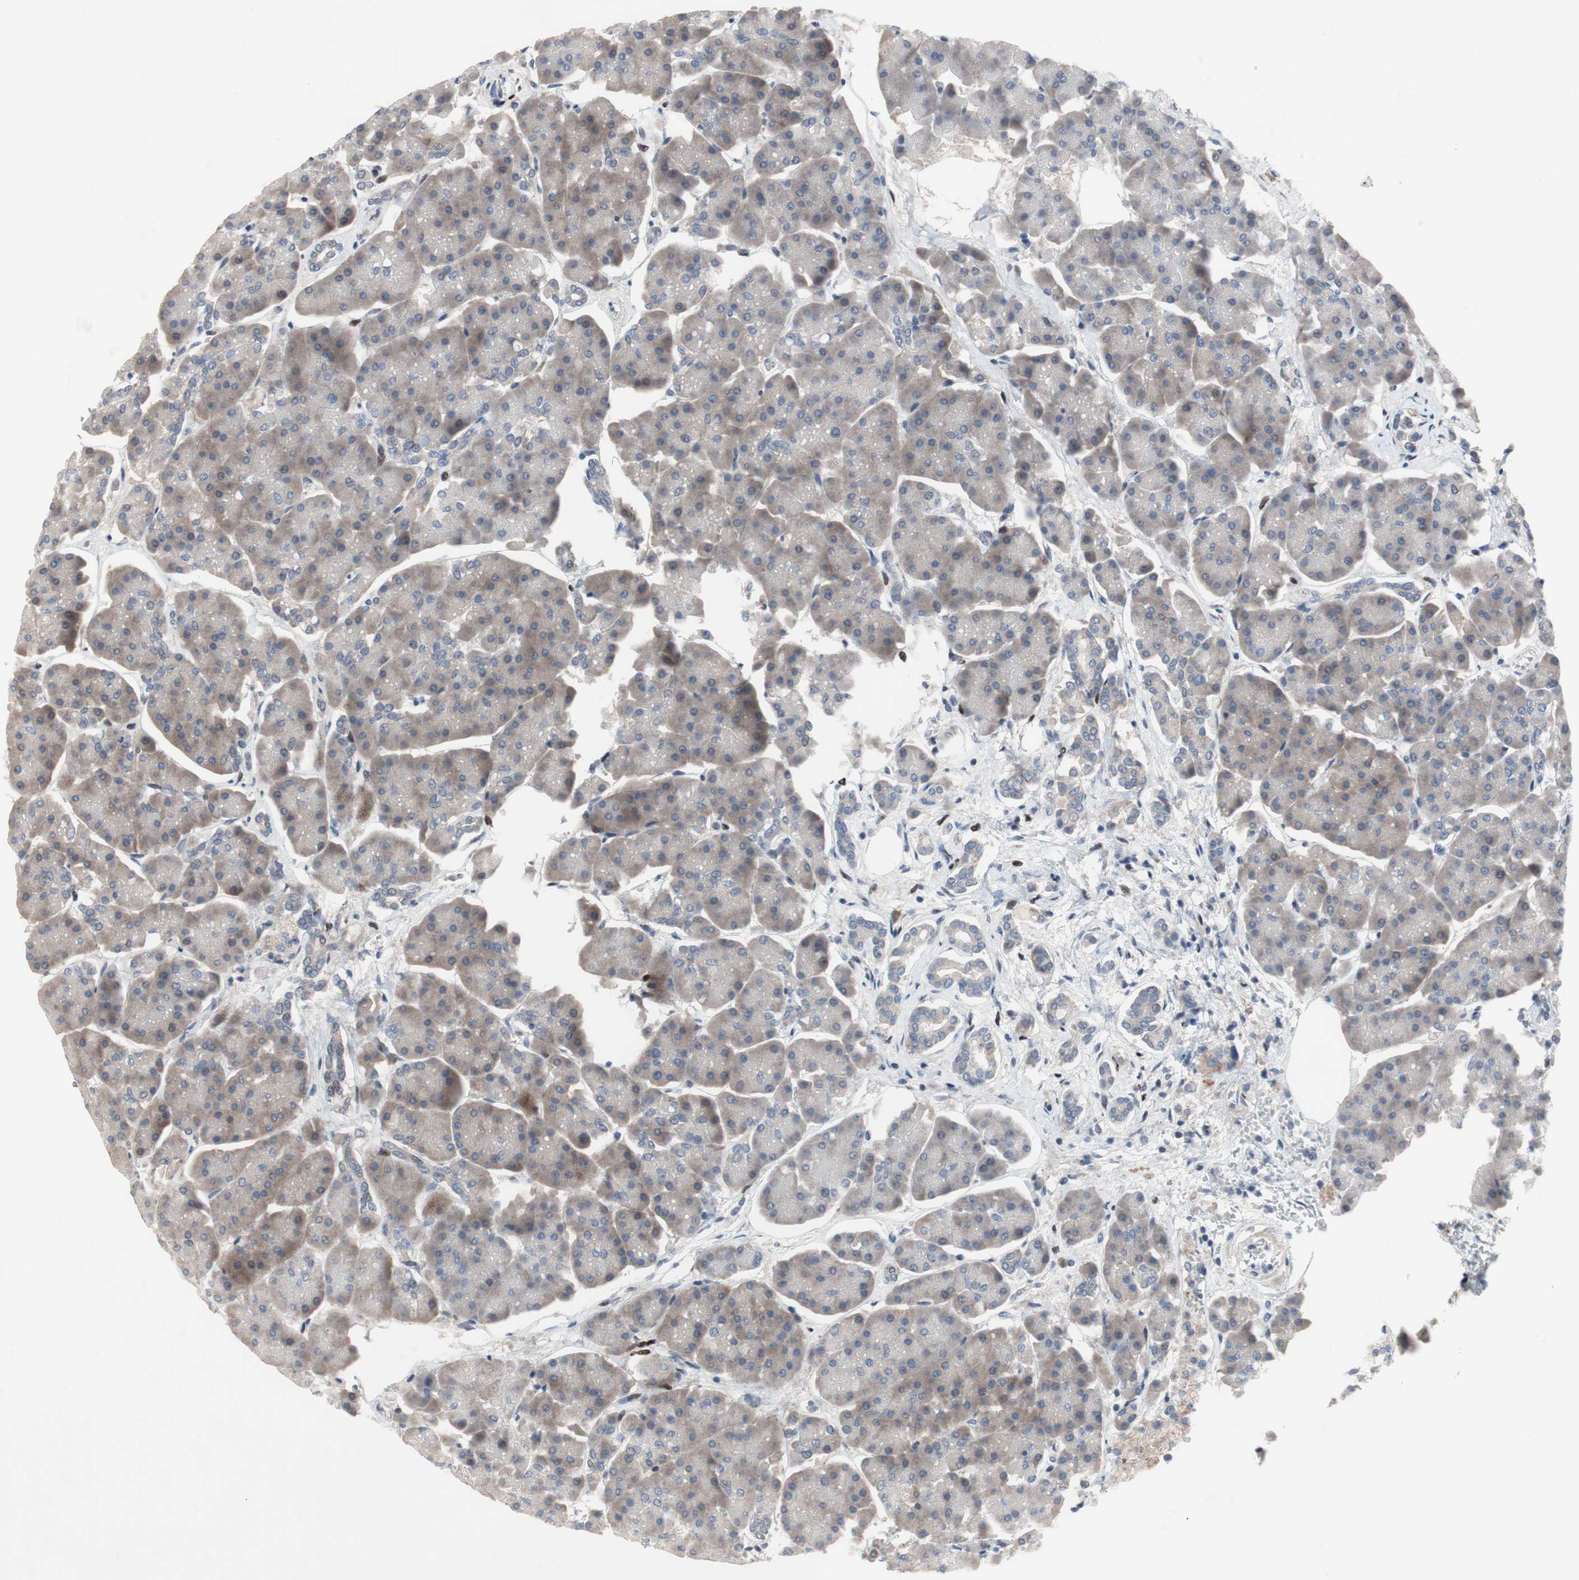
{"staining": {"intensity": "weak", "quantity": ">75%", "location": "cytoplasmic/membranous"}, "tissue": "pancreas", "cell_type": "Exocrine glandular cells", "image_type": "normal", "snomed": [{"axis": "morphology", "description": "Normal tissue, NOS"}, {"axis": "topography", "description": "Pancreas"}], "caption": "Protein expression analysis of benign human pancreas reveals weak cytoplasmic/membranous staining in about >75% of exocrine glandular cells.", "gene": "MUTYH", "patient": {"sex": "female", "age": 70}}